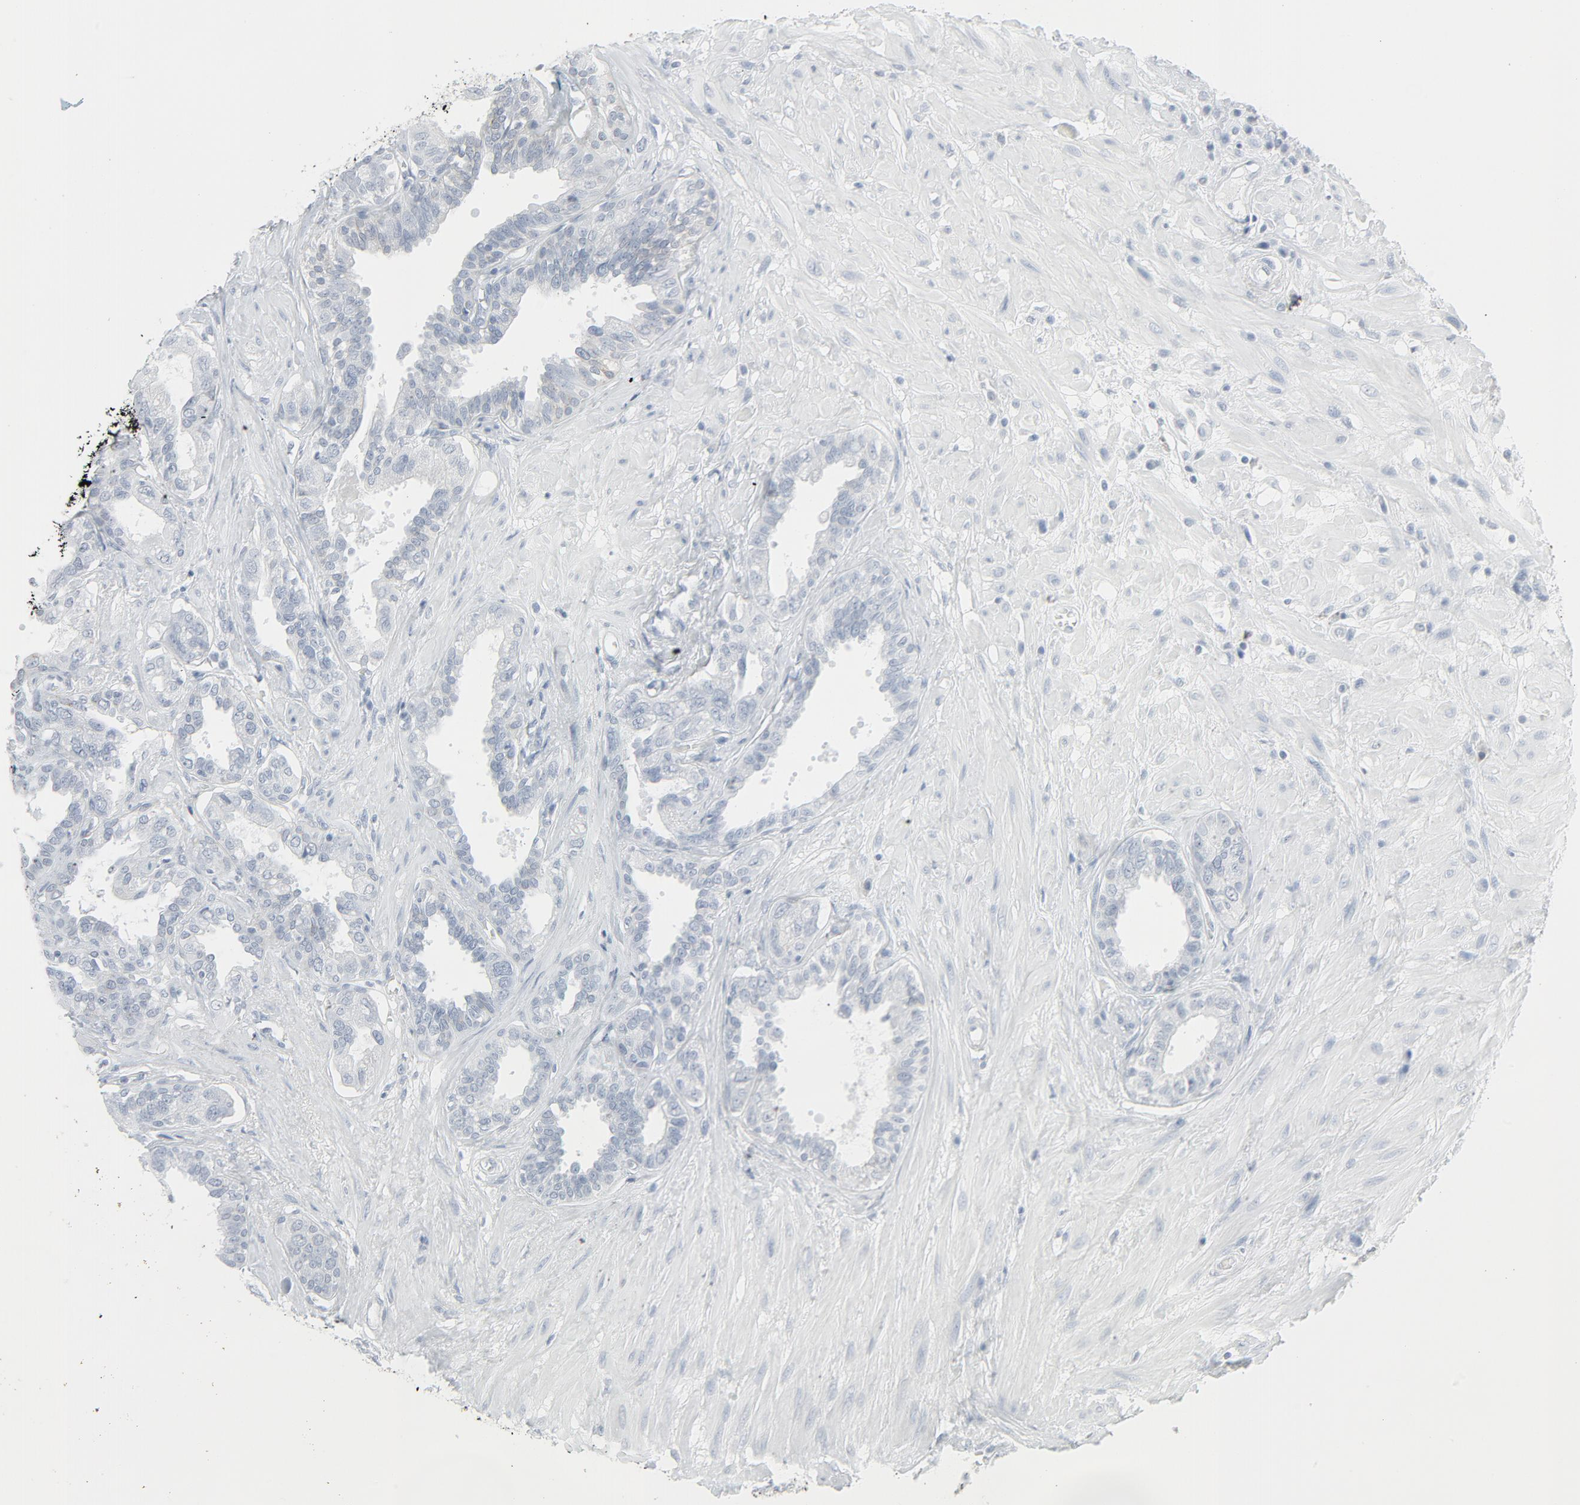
{"staining": {"intensity": "negative", "quantity": "none", "location": "none"}, "tissue": "seminal vesicle", "cell_type": "Glandular cells", "image_type": "normal", "snomed": [{"axis": "morphology", "description": "Normal tissue, NOS"}, {"axis": "topography", "description": "Seminal veicle"}], "caption": "Protein analysis of unremarkable seminal vesicle displays no significant positivity in glandular cells. (DAB IHC with hematoxylin counter stain).", "gene": "FGFR3", "patient": {"sex": "male", "age": 61}}